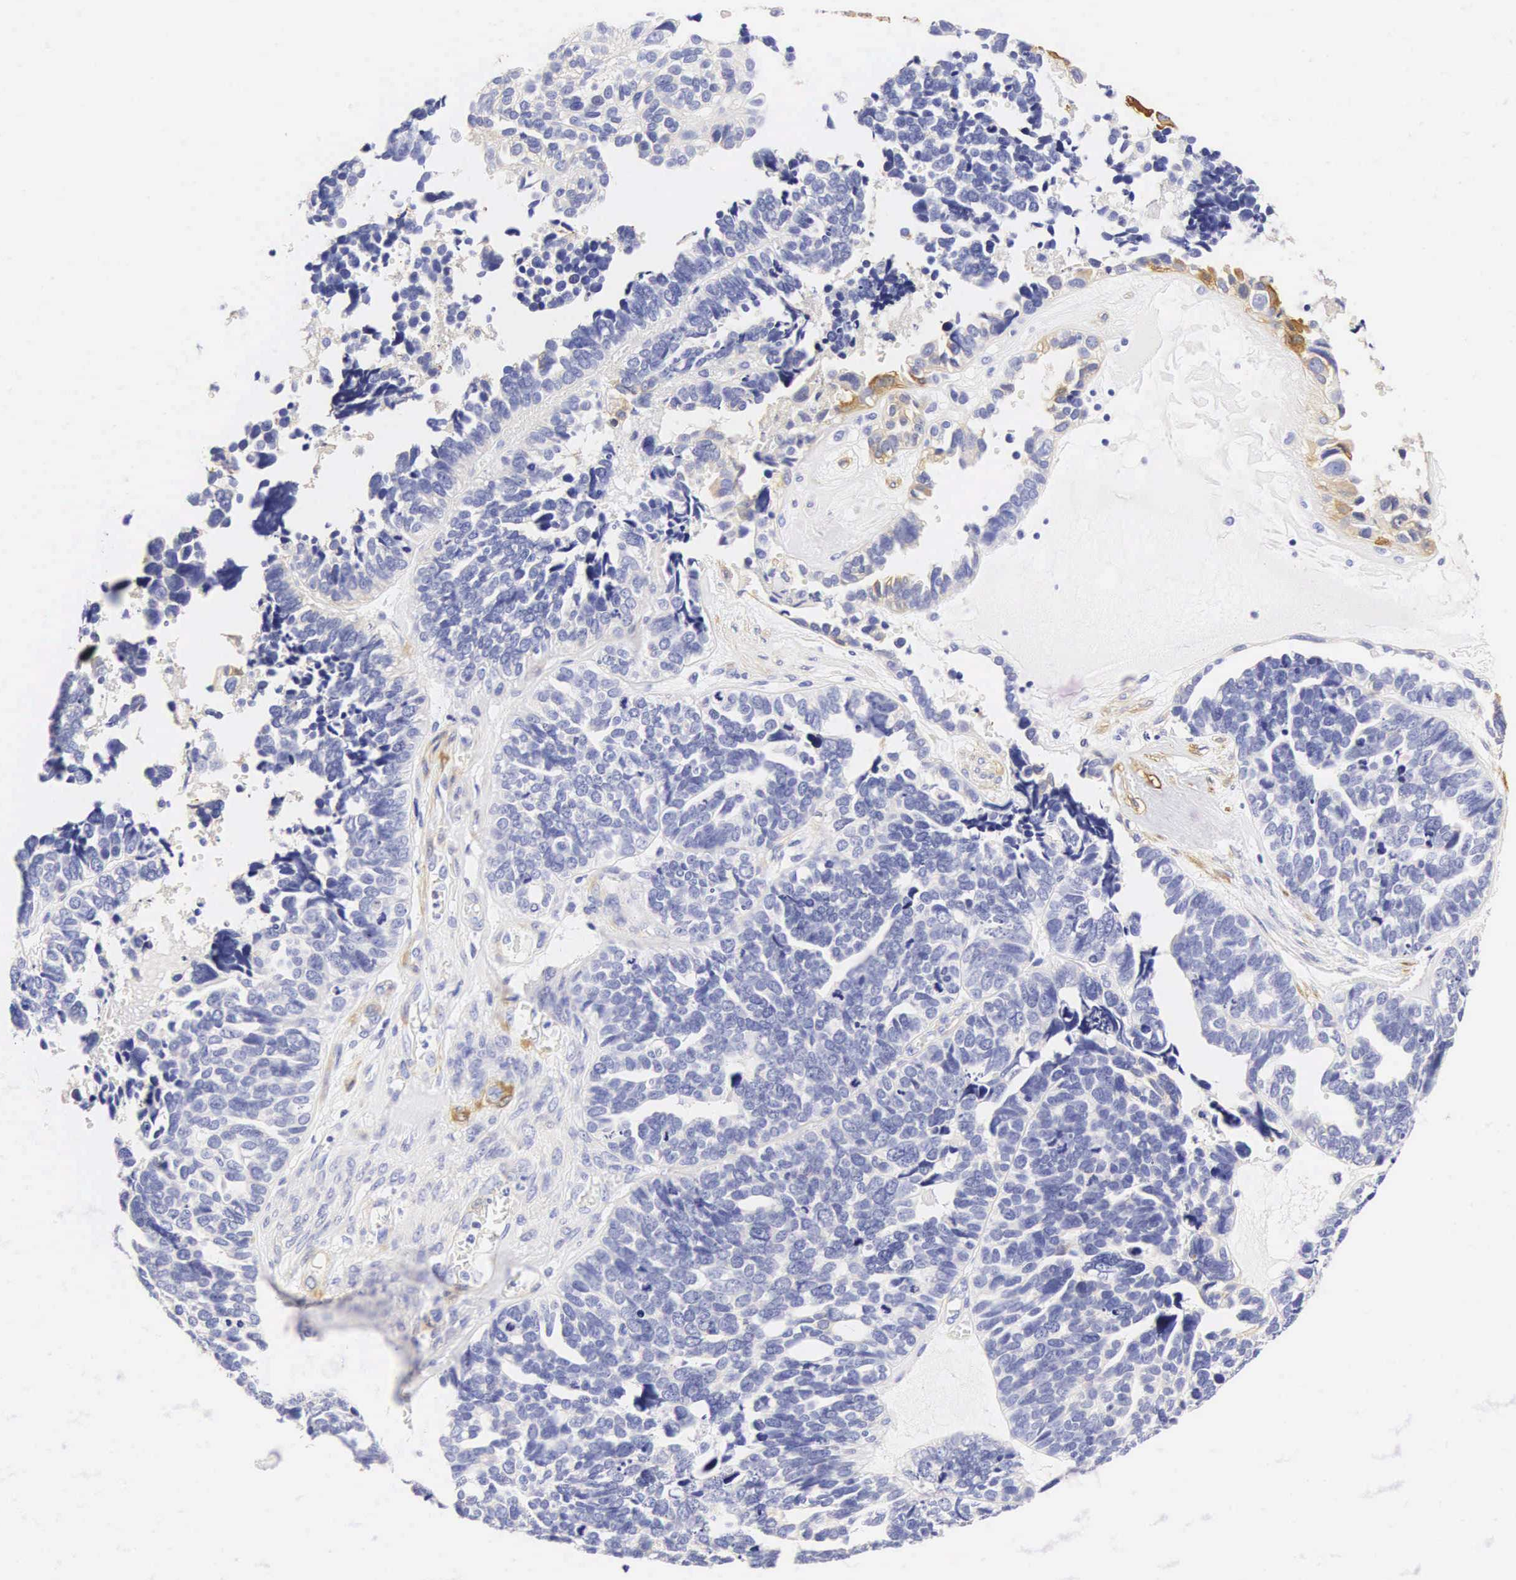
{"staining": {"intensity": "negative", "quantity": "none", "location": "none"}, "tissue": "ovarian cancer", "cell_type": "Tumor cells", "image_type": "cancer", "snomed": [{"axis": "morphology", "description": "Cystadenocarcinoma, serous, NOS"}, {"axis": "topography", "description": "Ovary"}], "caption": "Immunohistochemistry micrograph of ovarian cancer stained for a protein (brown), which reveals no expression in tumor cells.", "gene": "CNN1", "patient": {"sex": "female", "age": 77}}